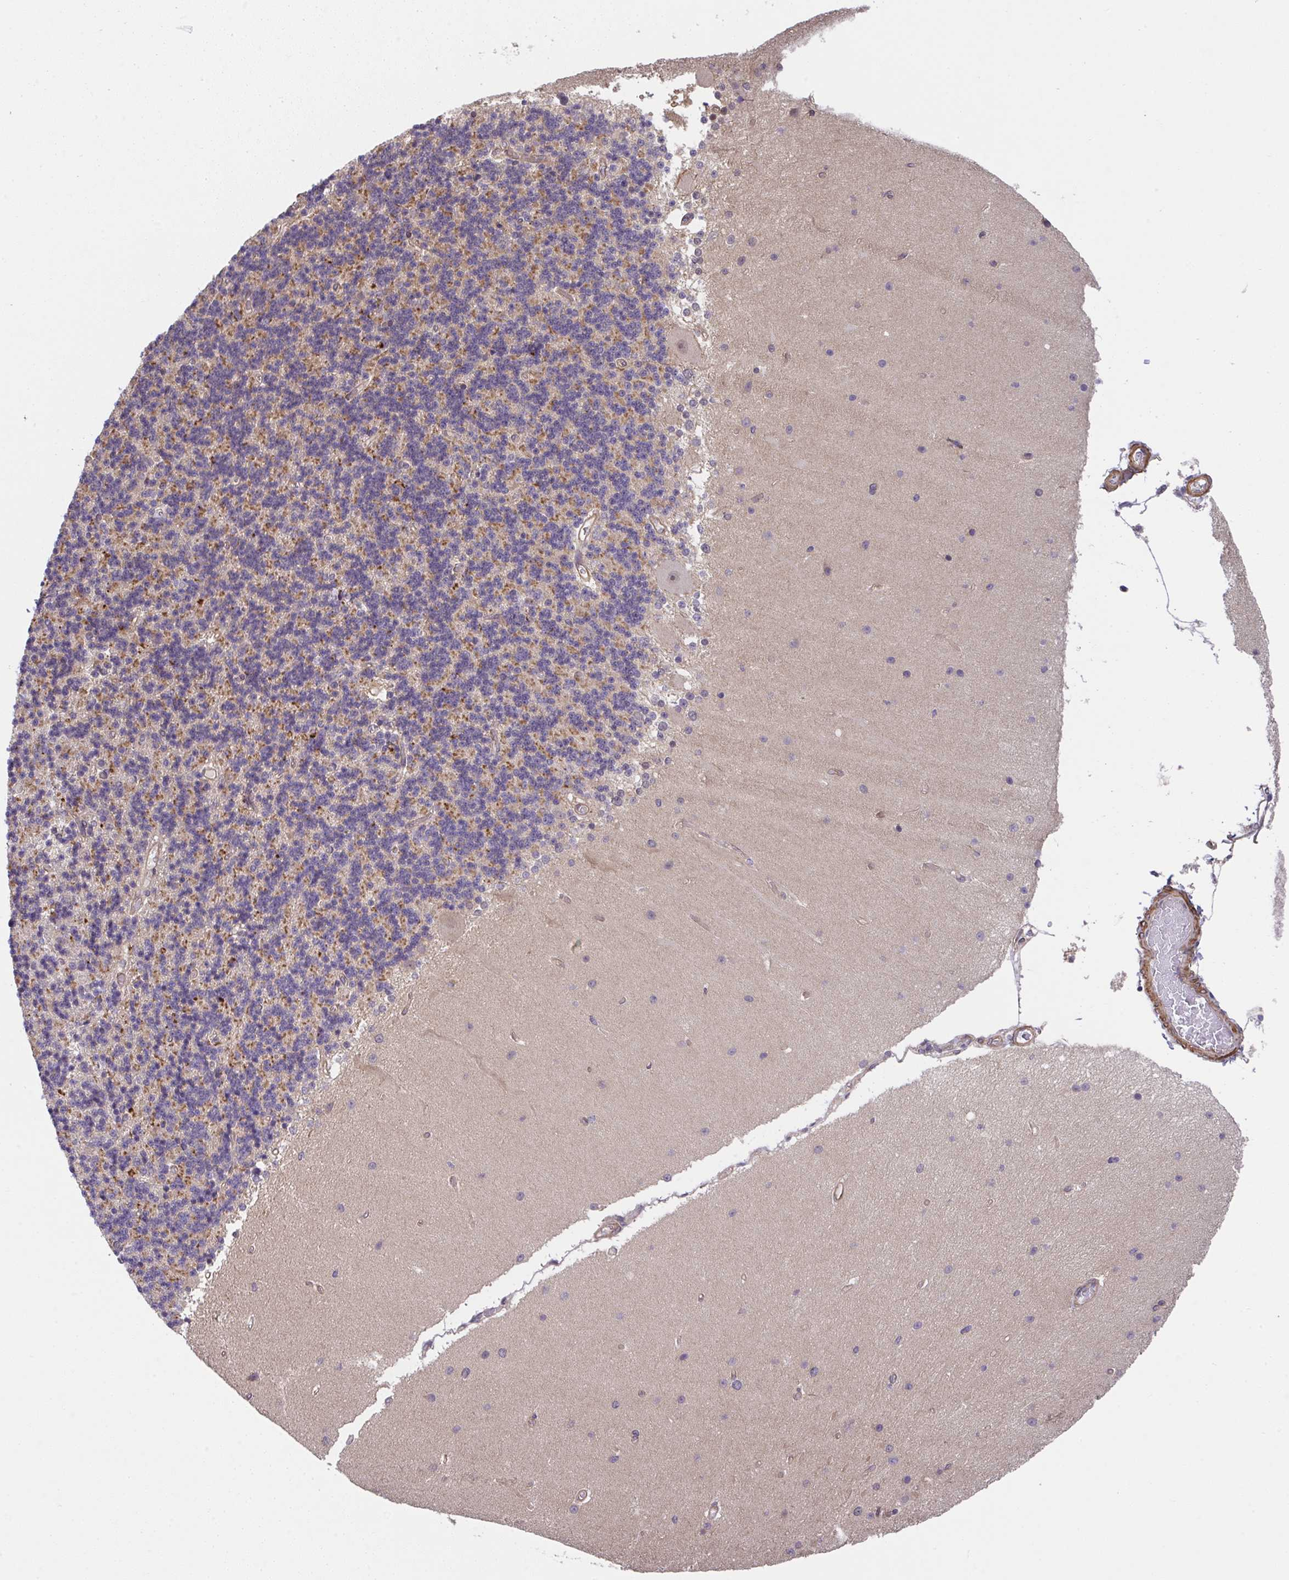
{"staining": {"intensity": "moderate", "quantity": "25%-75%", "location": "cytoplasmic/membranous"}, "tissue": "cerebellum", "cell_type": "Cells in granular layer", "image_type": "normal", "snomed": [{"axis": "morphology", "description": "Normal tissue, NOS"}, {"axis": "topography", "description": "Cerebellum"}], "caption": "Immunohistochemical staining of benign cerebellum shows moderate cytoplasmic/membranous protein positivity in about 25%-75% of cells in granular layer.", "gene": "ZNF696", "patient": {"sex": "female", "age": 54}}